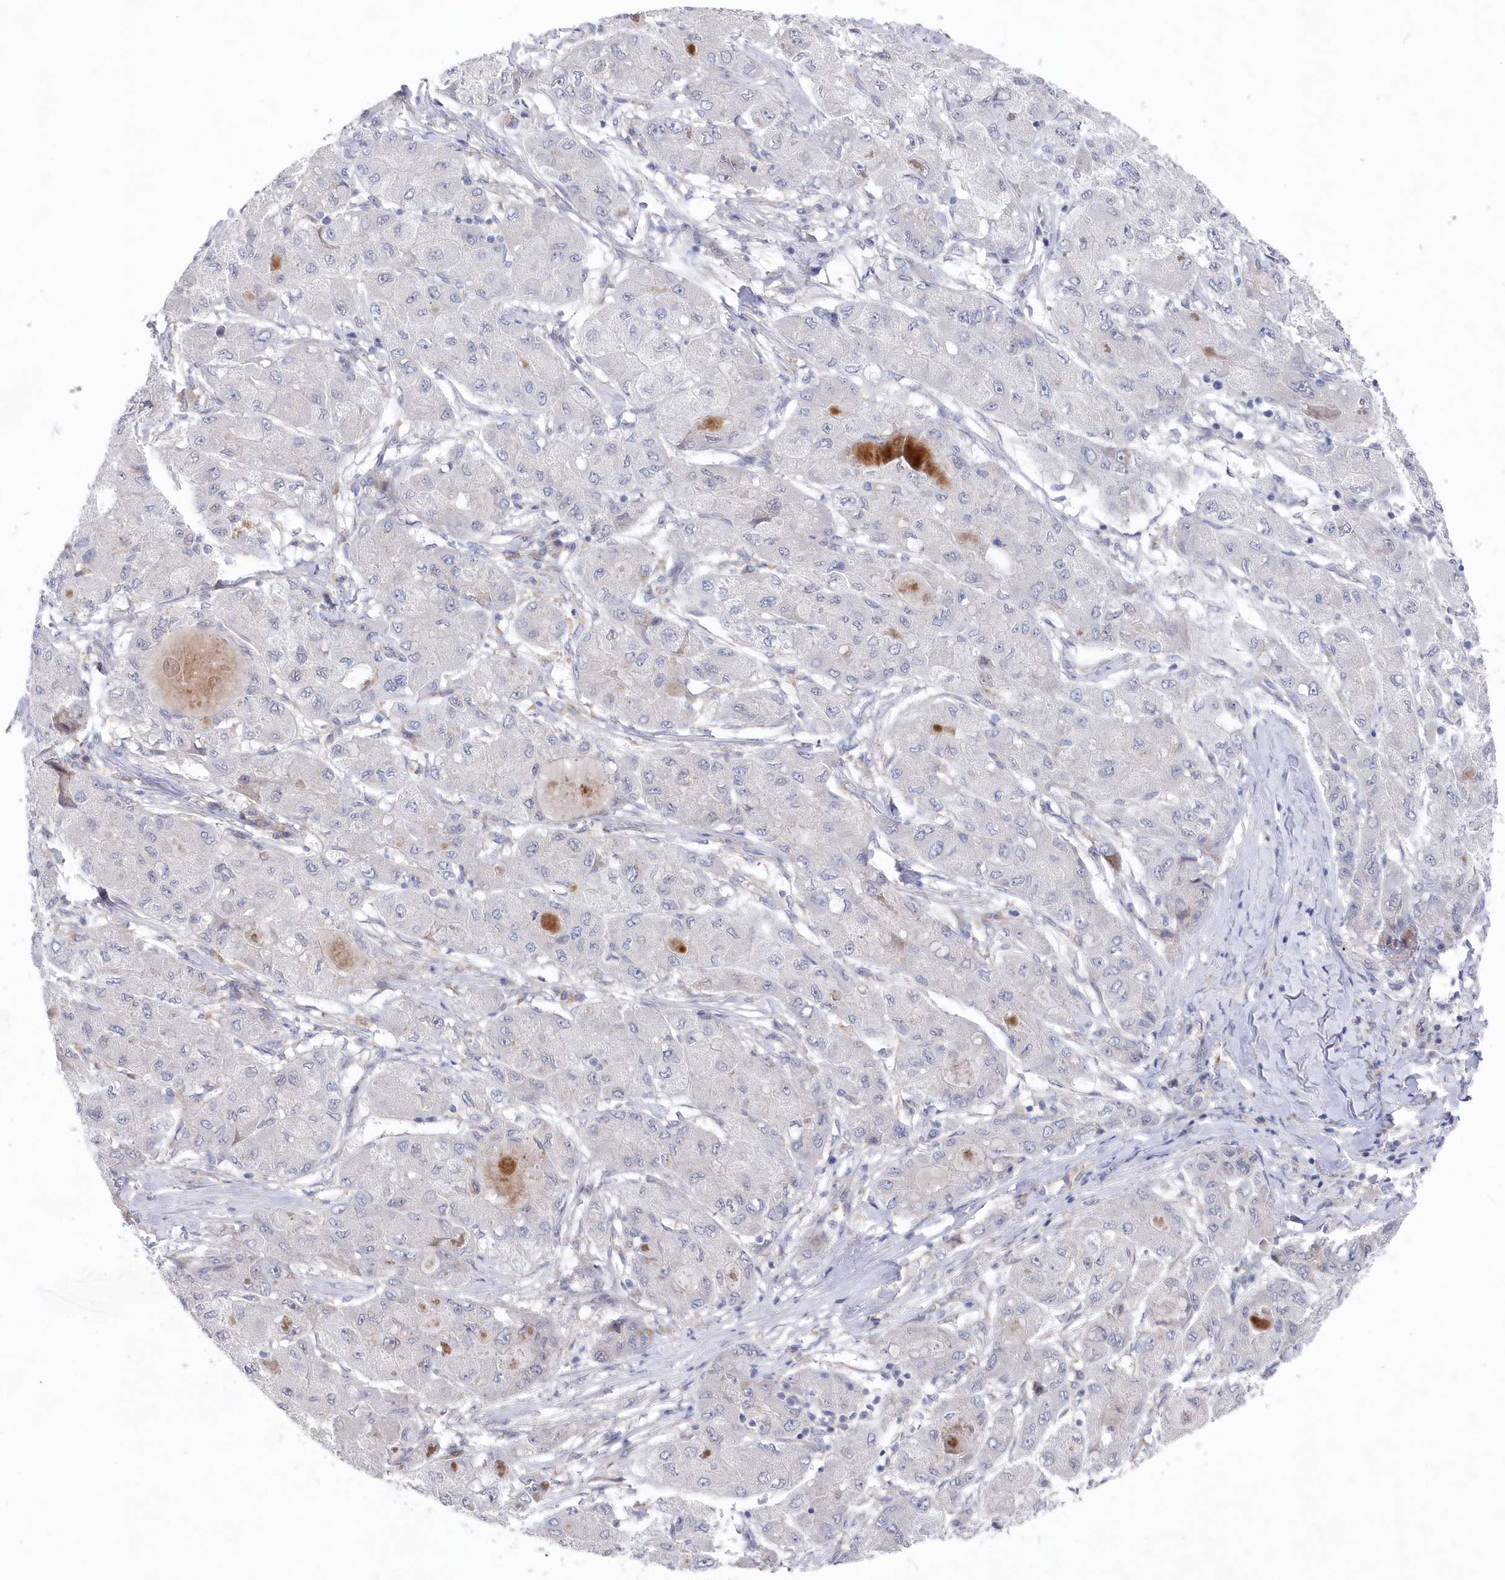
{"staining": {"intensity": "negative", "quantity": "none", "location": "none"}, "tissue": "liver cancer", "cell_type": "Tumor cells", "image_type": "cancer", "snomed": [{"axis": "morphology", "description": "Carcinoma, Hepatocellular, NOS"}, {"axis": "topography", "description": "Liver"}], "caption": "DAB immunohistochemical staining of human liver cancer (hepatocellular carcinoma) reveals no significant positivity in tumor cells.", "gene": "KIAA1586", "patient": {"sex": "male", "age": 80}}